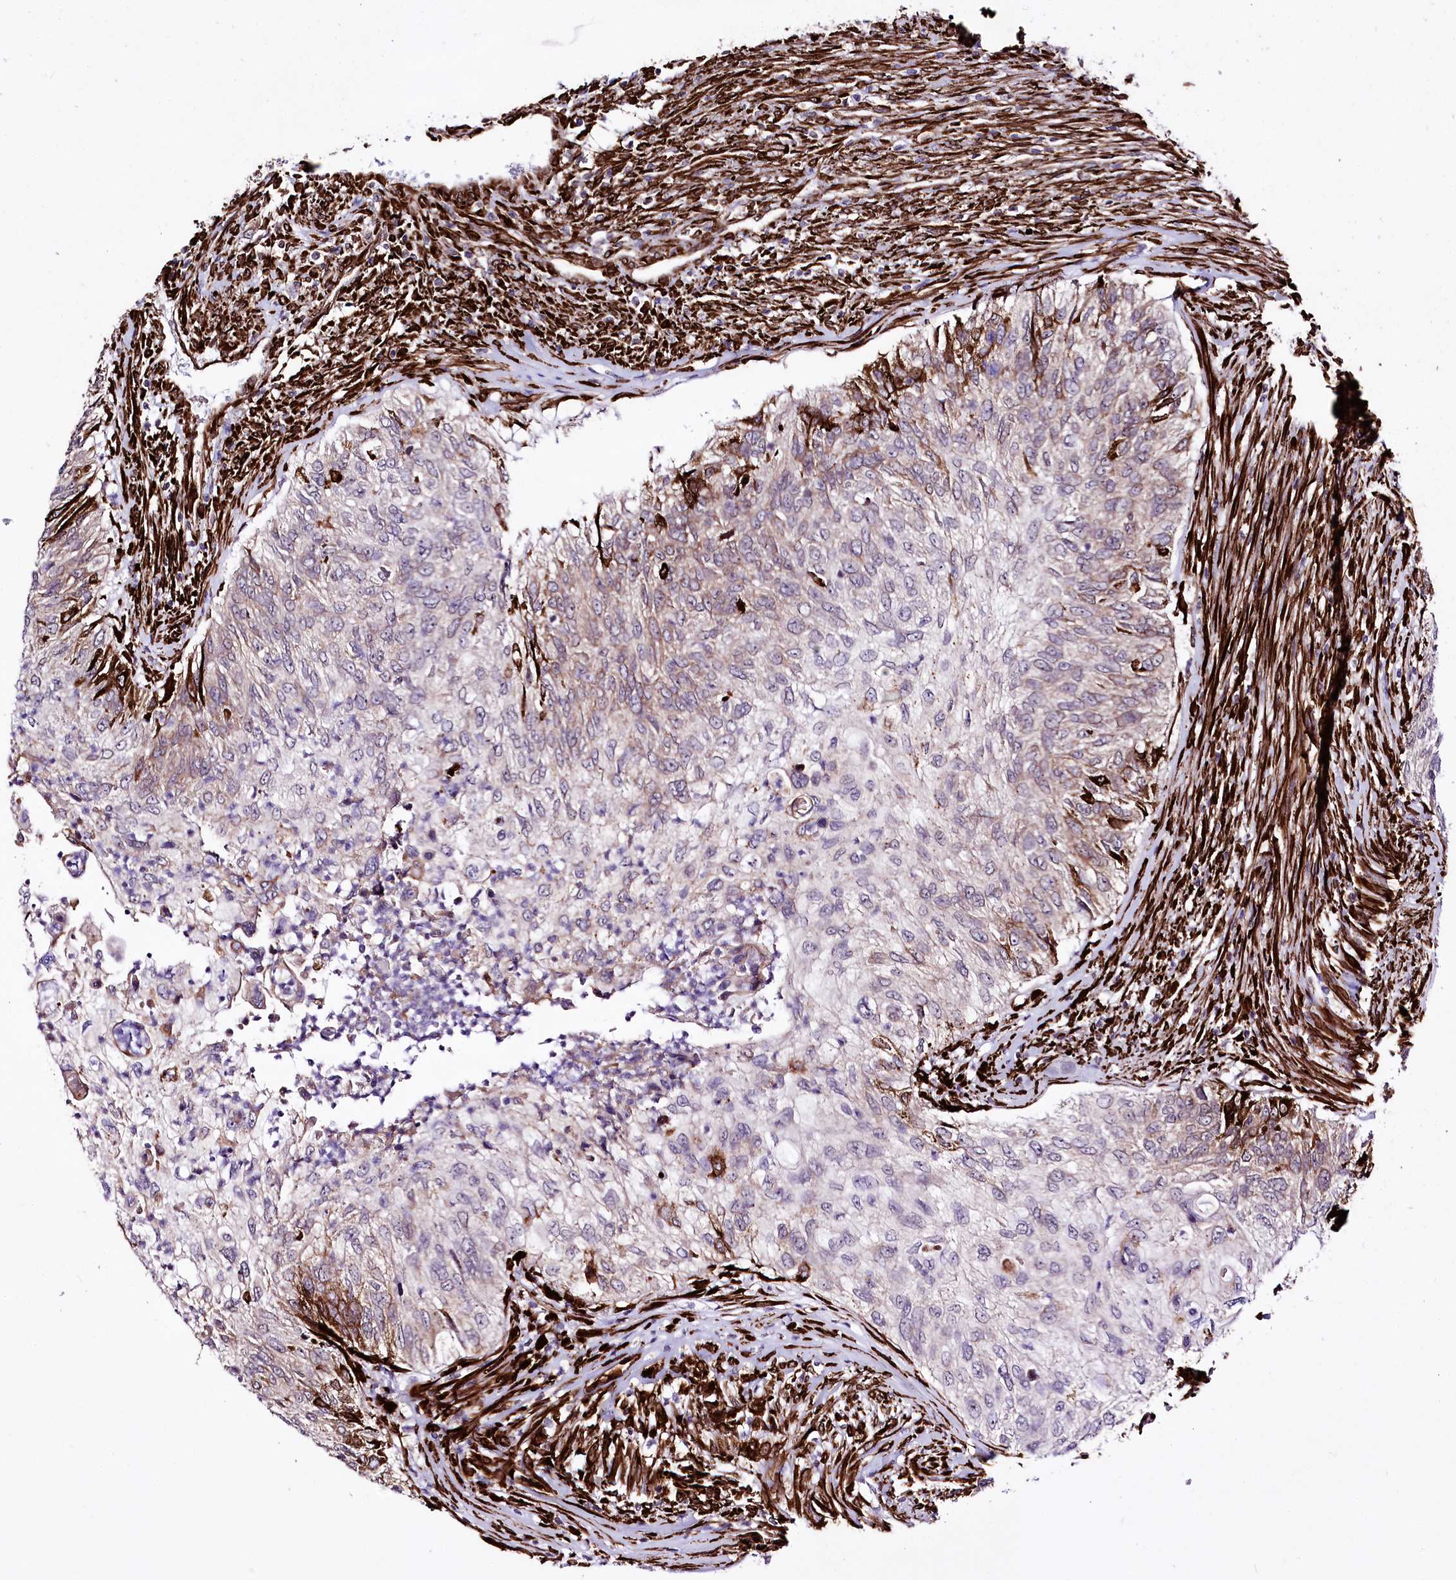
{"staining": {"intensity": "moderate", "quantity": "<25%", "location": "cytoplasmic/membranous"}, "tissue": "urothelial cancer", "cell_type": "Tumor cells", "image_type": "cancer", "snomed": [{"axis": "morphology", "description": "Urothelial carcinoma, High grade"}, {"axis": "topography", "description": "Urinary bladder"}], "caption": "Urothelial carcinoma (high-grade) stained with DAB immunohistochemistry (IHC) displays low levels of moderate cytoplasmic/membranous positivity in approximately <25% of tumor cells.", "gene": "WWC1", "patient": {"sex": "female", "age": 60}}